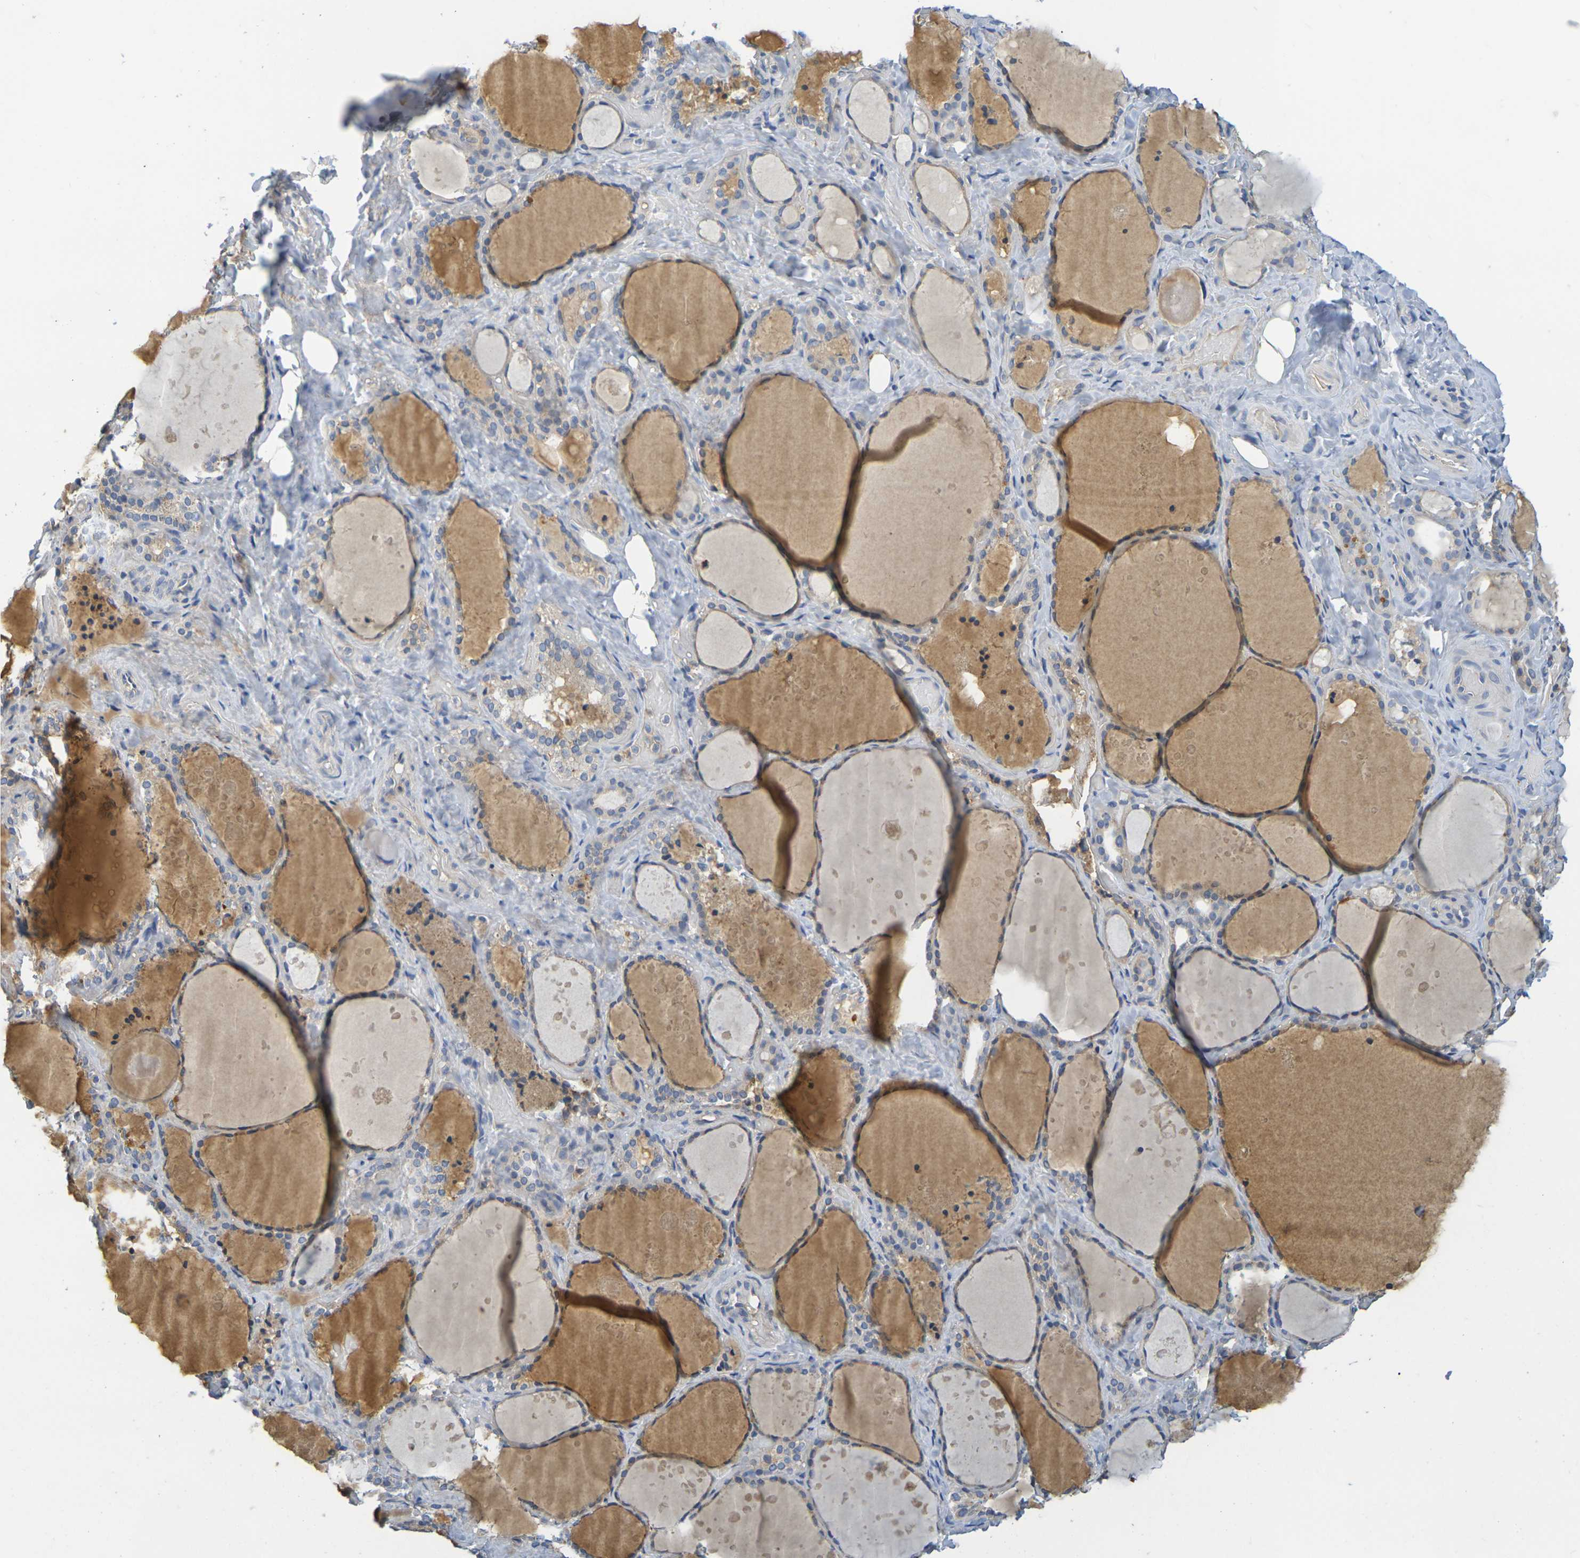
{"staining": {"intensity": "weak", "quantity": ">75%", "location": "cytoplasmic/membranous"}, "tissue": "thyroid gland", "cell_type": "Glandular cells", "image_type": "normal", "snomed": [{"axis": "morphology", "description": "Normal tissue, NOS"}, {"axis": "topography", "description": "Thyroid gland"}], "caption": "Benign thyroid gland demonstrates weak cytoplasmic/membranous positivity in approximately >75% of glandular cells, visualized by immunohistochemistry. (Brightfield microscopy of DAB IHC at high magnification).", "gene": "C1QA", "patient": {"sex": "female", "age": 44}}